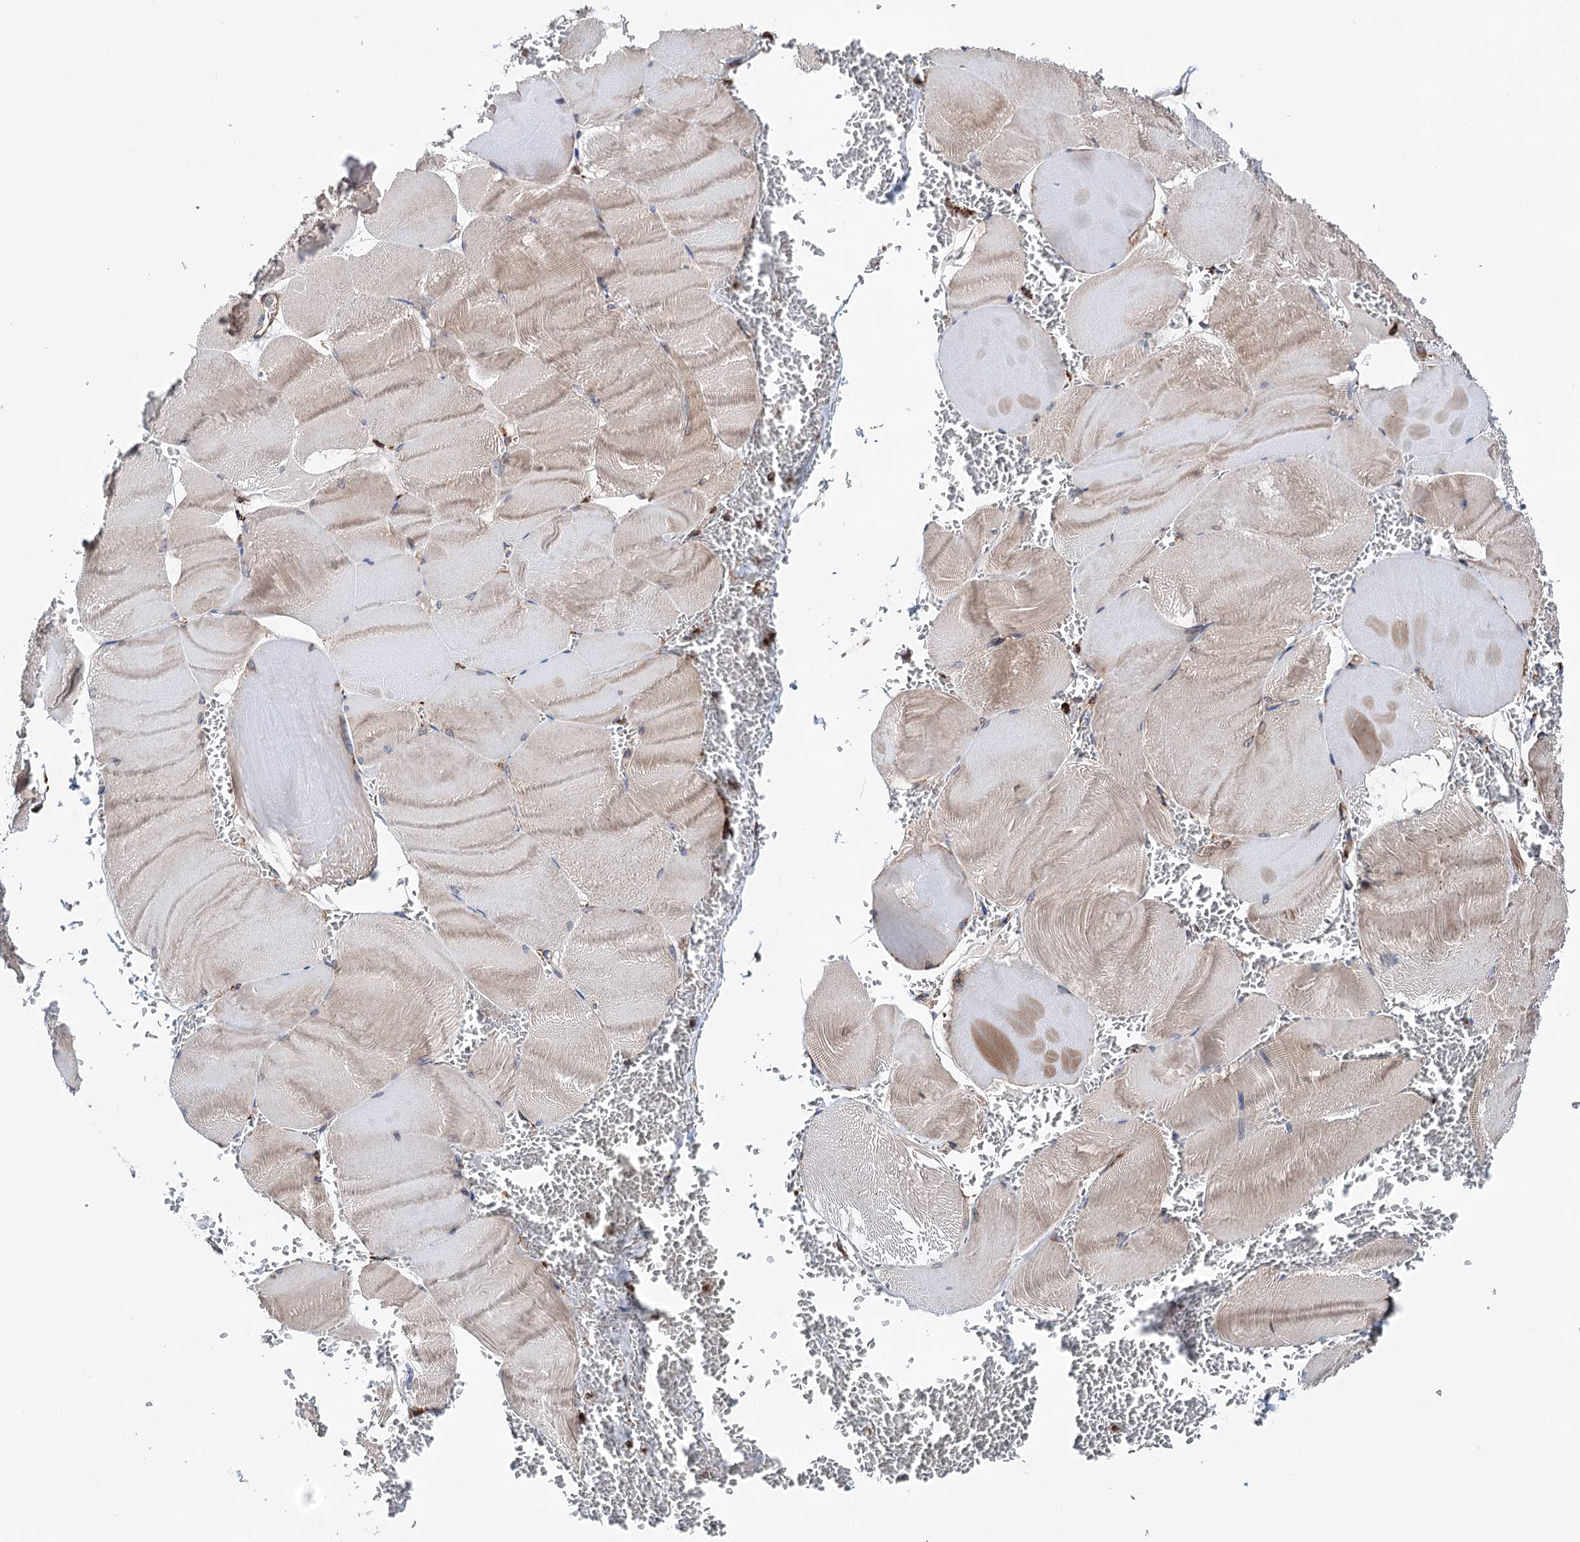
{"staining": {"intensity": "moderate", "quantity": "<25%", "location": "cytoplasmic/membranous"}, "tissue": "skeletal muscle", "cell_type": "Myocytes", "image_type": "normal", "snomed": [{"axis": "morphology", "description": "Normal tissue, NOS"}, {"axis": "morphology", "description": "Basal cell carcinoma"}, {"axis": "topography", "description": "Skeletal muscle"}], "caption": "Immunohistochemistry of normal human skeletal muscle demonstrates low levels of moderate cytoplasmic/membranous staining in about <25% of myocytes.", "gene": "ERP29", "patient": {"sex": "female", "age": 64}}